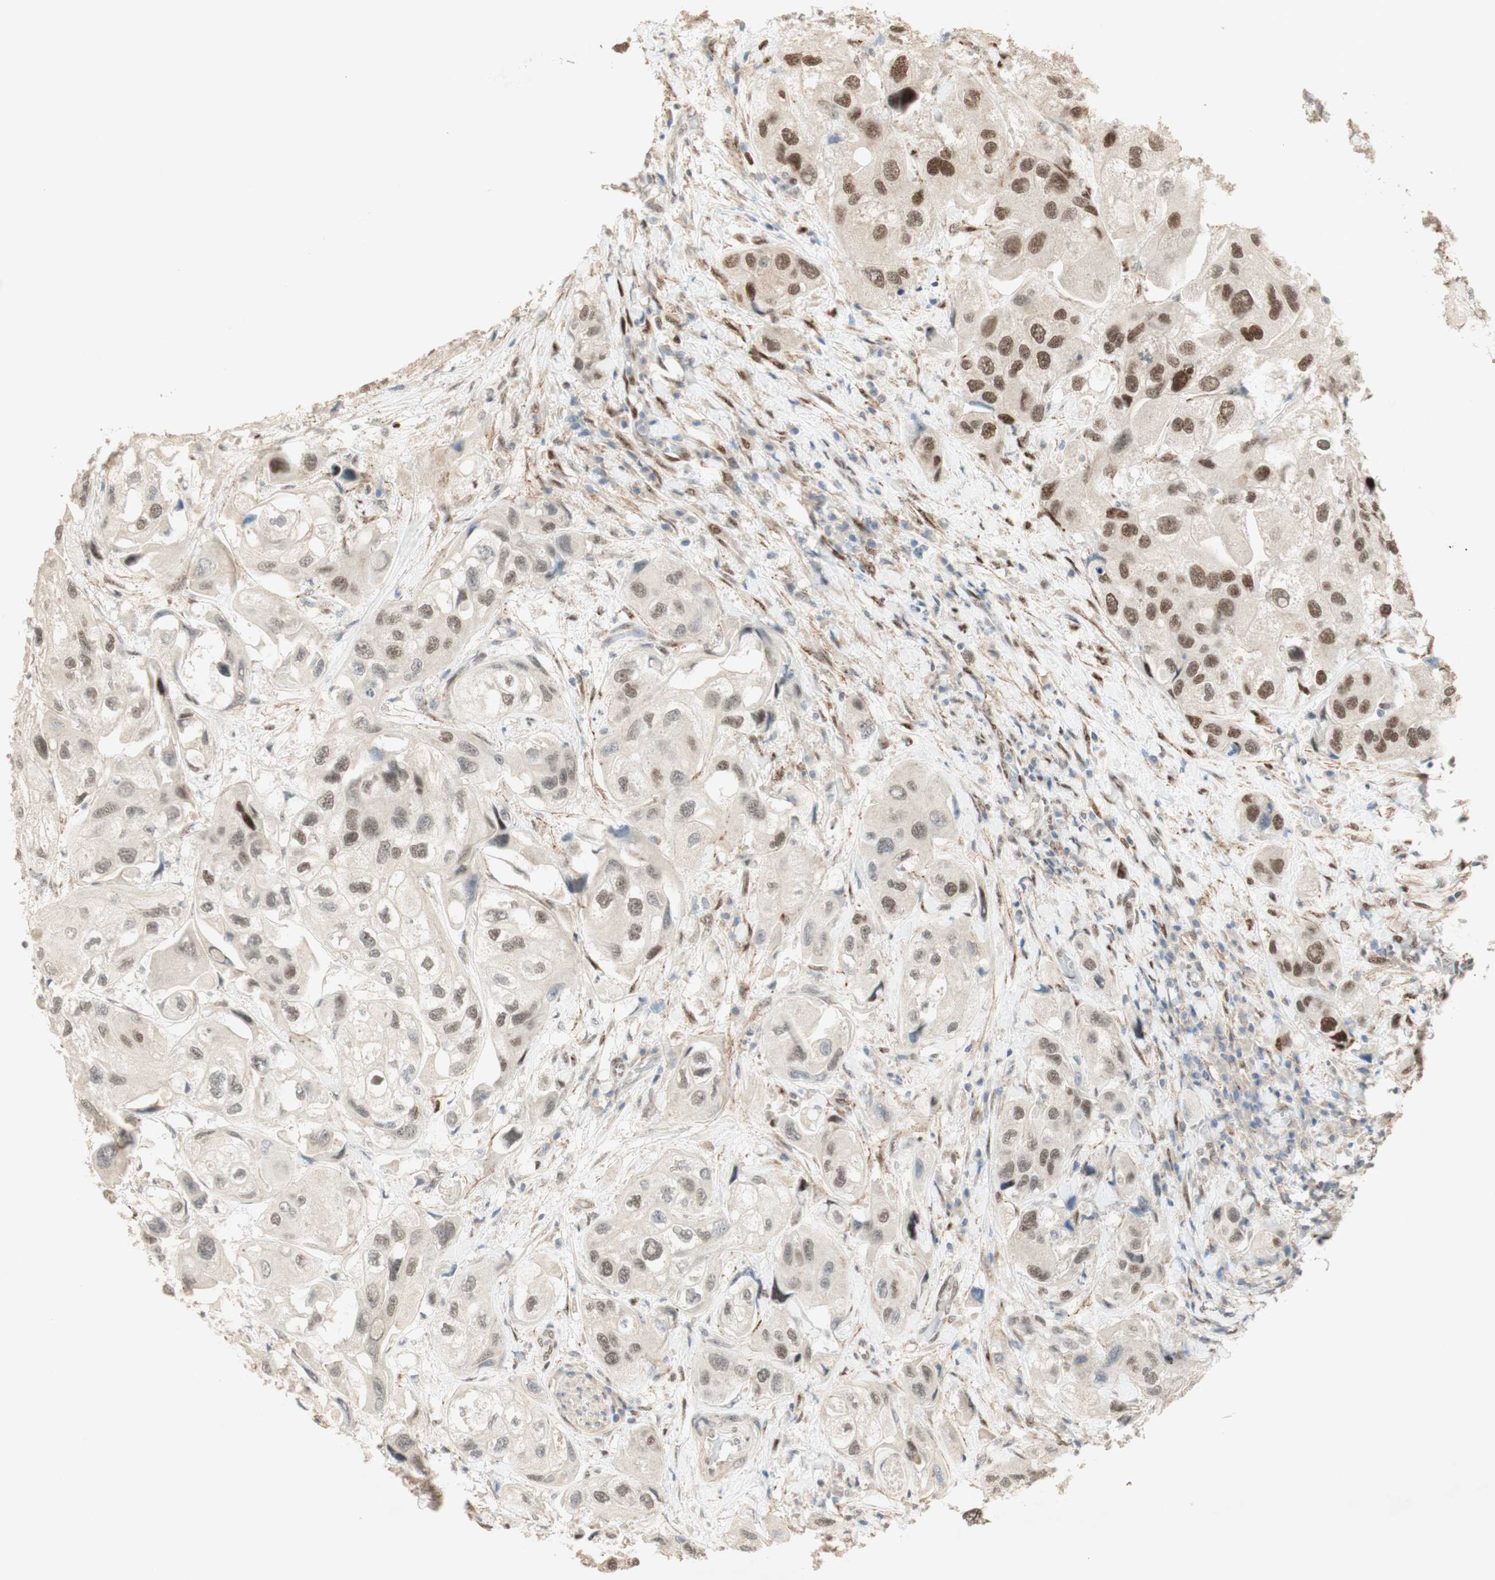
{"staining": {"intensity": "weak", "quantity": "25%-75%", "location": "nuclear"}, "tissue": "urothelial cancer", "cell_type": "Tumor cells", "image_type": "cancer", "snomed": [{"axis": "morphology", "description": "Urothelial carcinoma, High grade"}, {"axis": "topography", "description": "Urinary bladder"}], "caption": "The immunohistochemical stain shows weak nuclear expression in tumor cells of urothelial cancer tissue.", "gene": "FOXP1", "patient": {"sex": "female", "age": 64}}